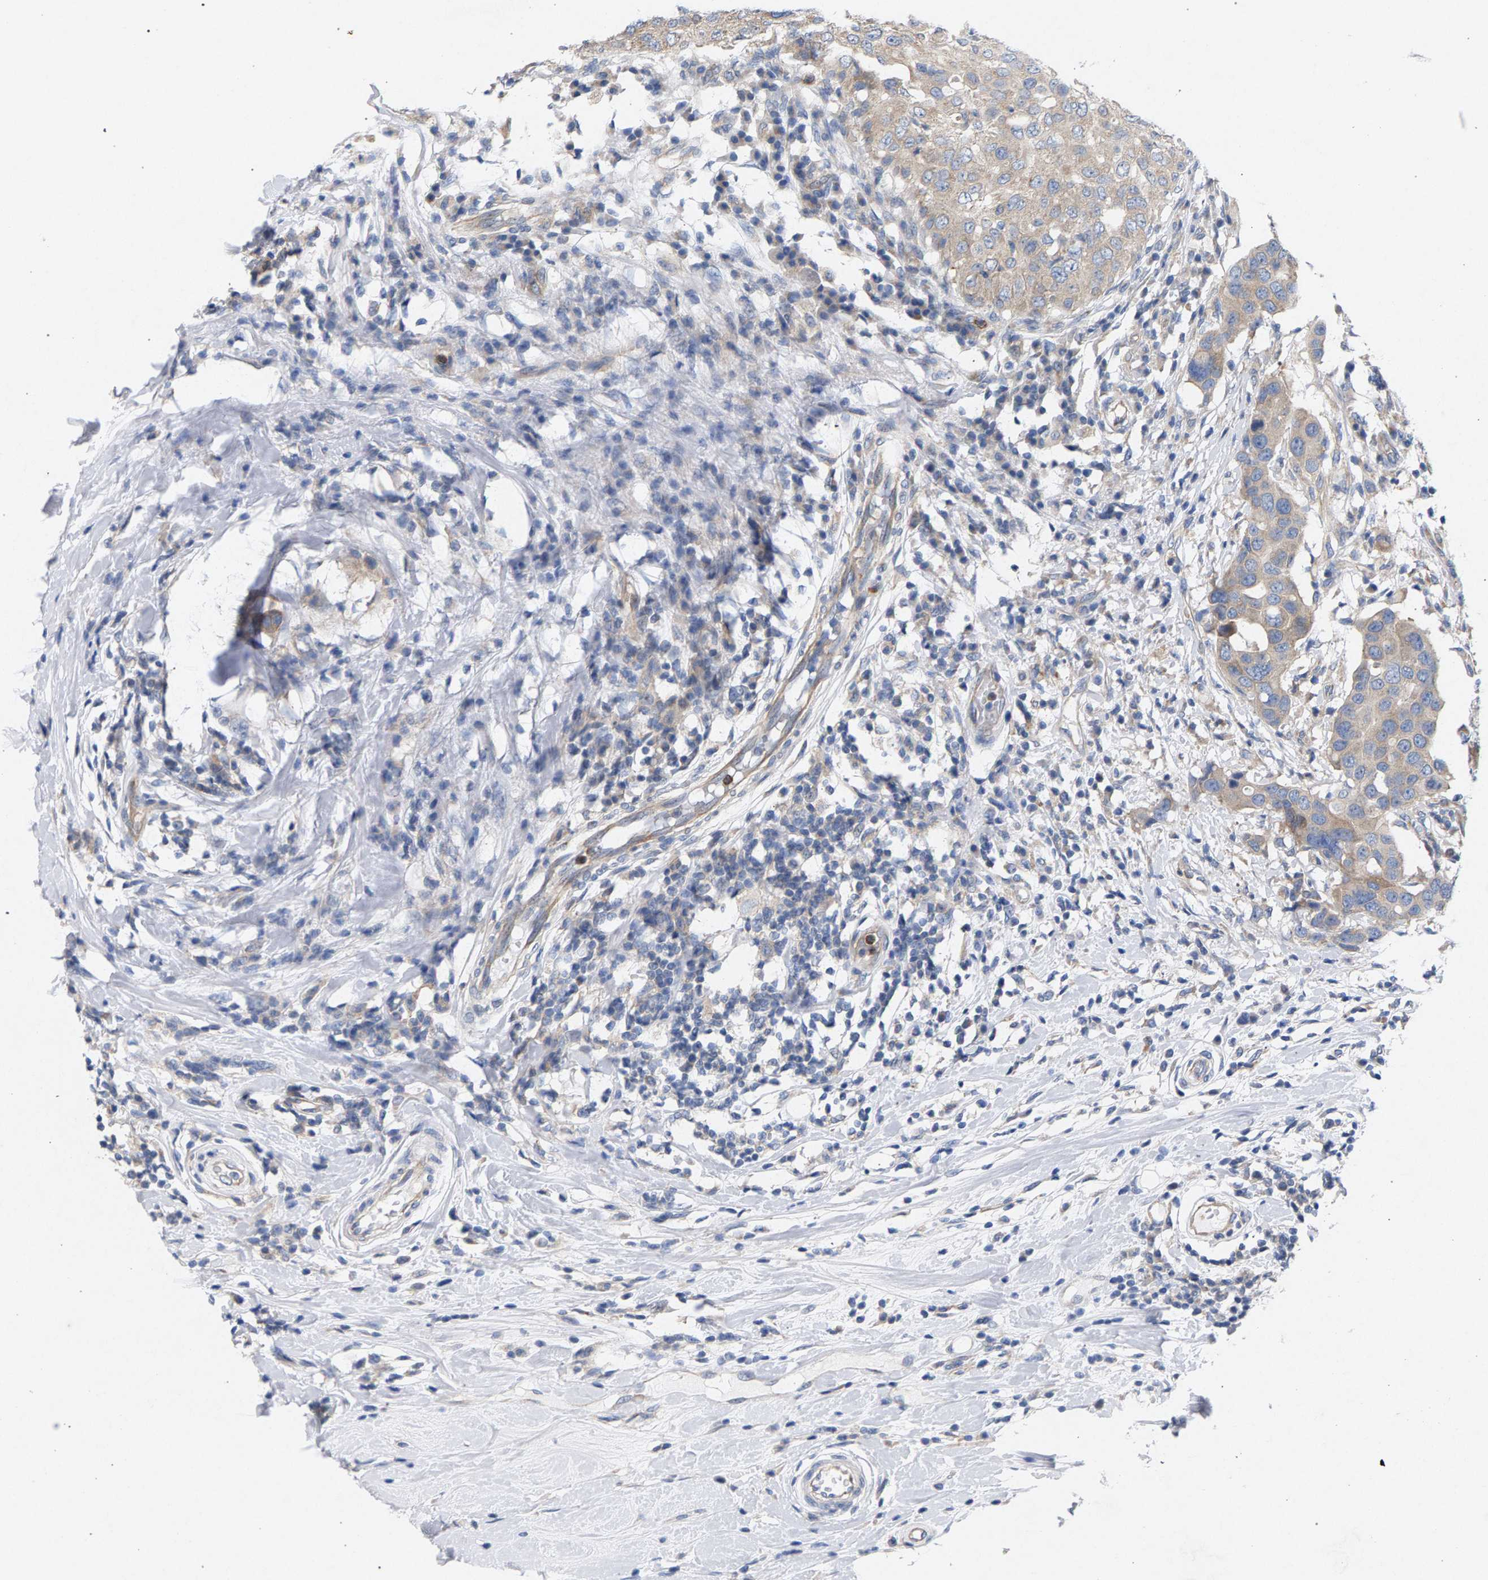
{"staining": {"intensity": "weak", "quantity": ">75%", "location": "cytoplasmic/membranous"}, "tissue": "breast cancer", "cell_type": "Tumor cells", "image_type": "cancer", "snomed": [{"axis": "morphology", "description": "Duct carcinoma"}, {"axis": "topography", "description": "Breast"}], "caption": "IHC (DAB (3,3'-diaminobenzidine)) staining of intraductal carcinoma (breast) displays weak cytoplasmic/membranous protein expression in about >75% of tumor cells.", "gene": "MAMDC2", "patient": {"sex": "female", "age": 27}}